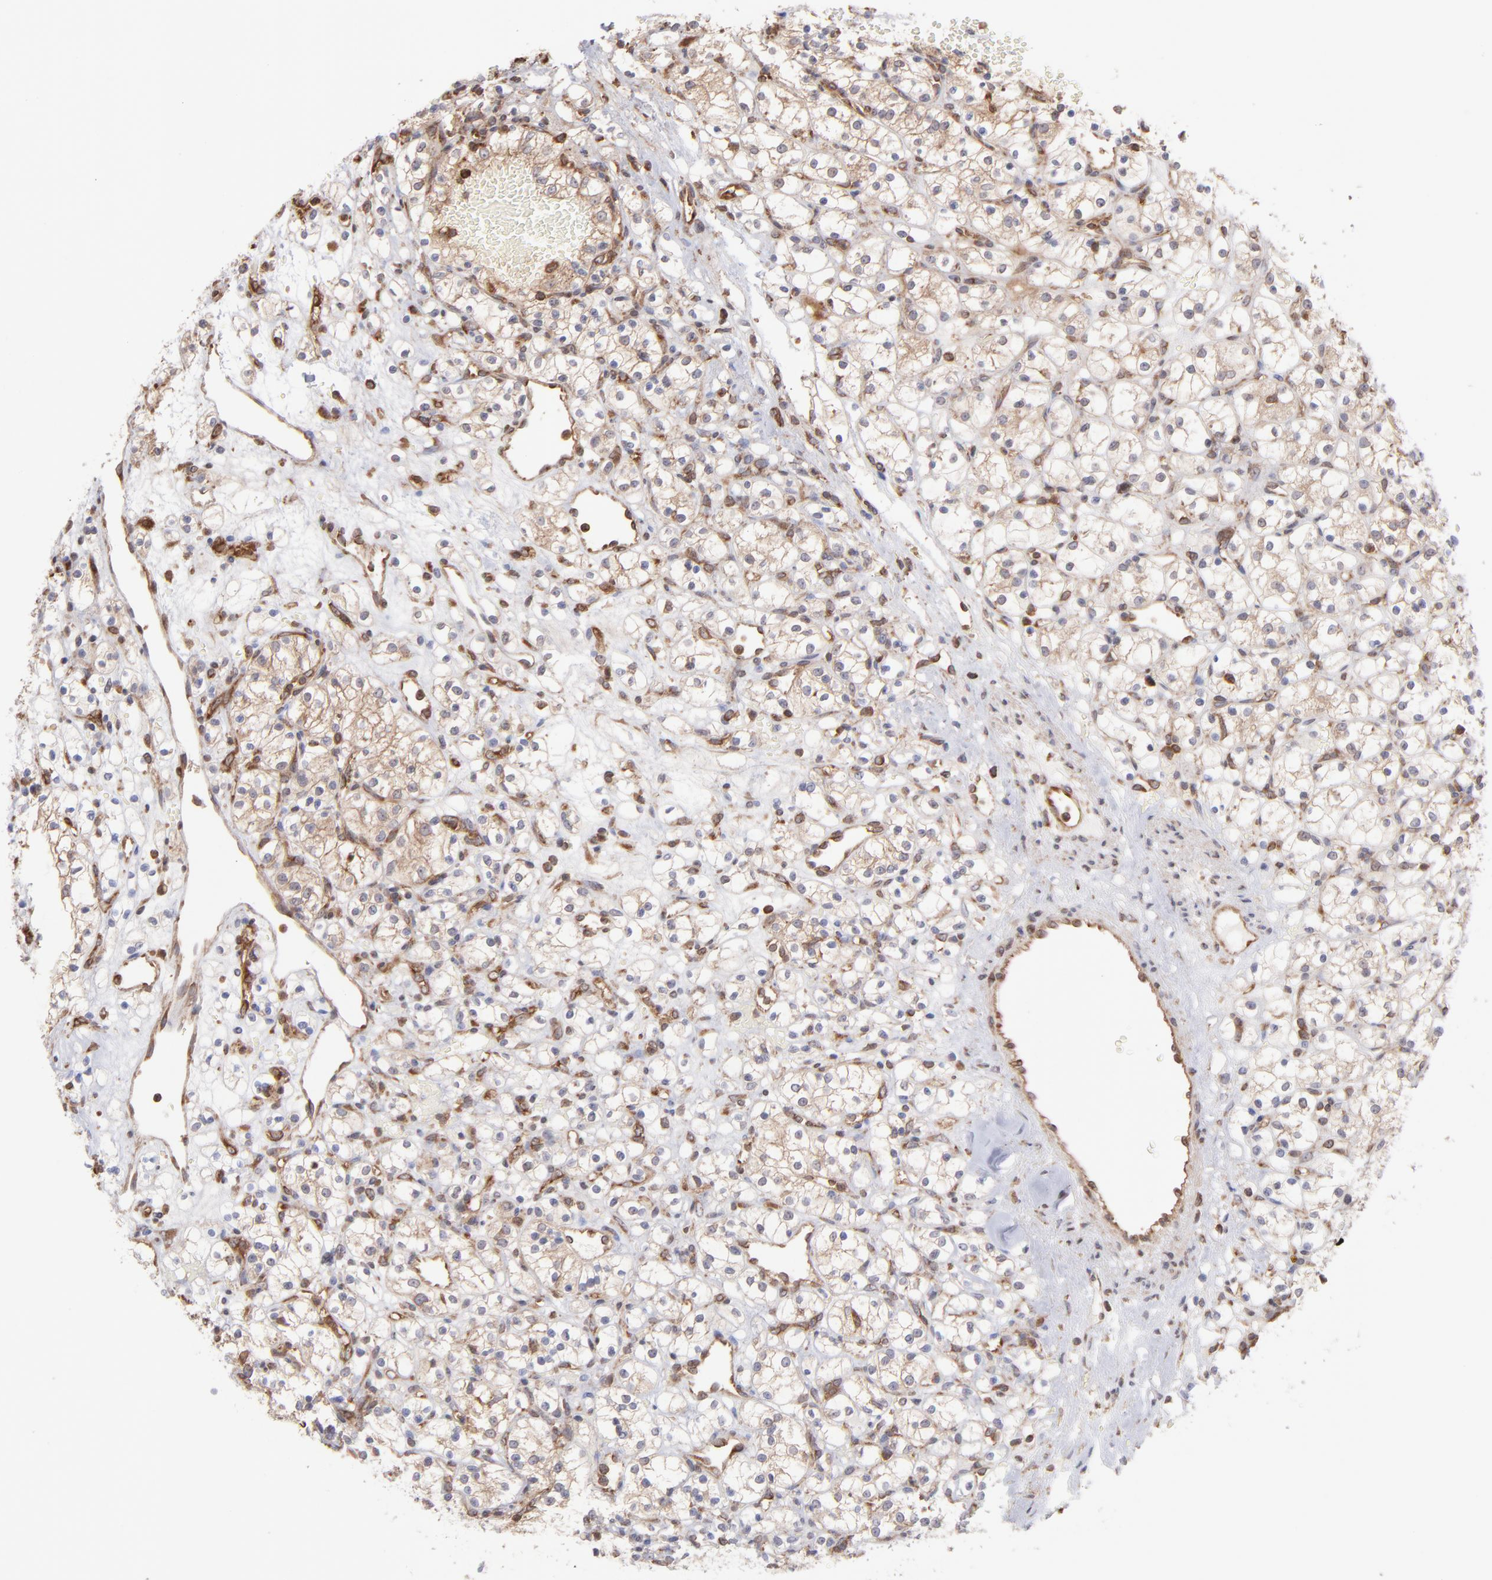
{"staining": {"intensity": "moderate", "quantity": "25%-75%", "location": "cytoplasmic/membranous"}, "tissue": "renal cancer", "cell_type": "Tumor cells", "image_type": "cancer", "snomed": [{"axis": "morphology", "description": "Adenocarcinoma, NOS"}, {"axis": "topography", "description": "Kidney"}], "caption": "Adenocarcinoma (renal) was stained to show a protein in brown. There is medium levels of moderate cytoplasmic/membranous expression in approximately 25%-75% of tumor cells.", "gene": "MAPRE1", "patient": {"sex": "female", "age": 60}}